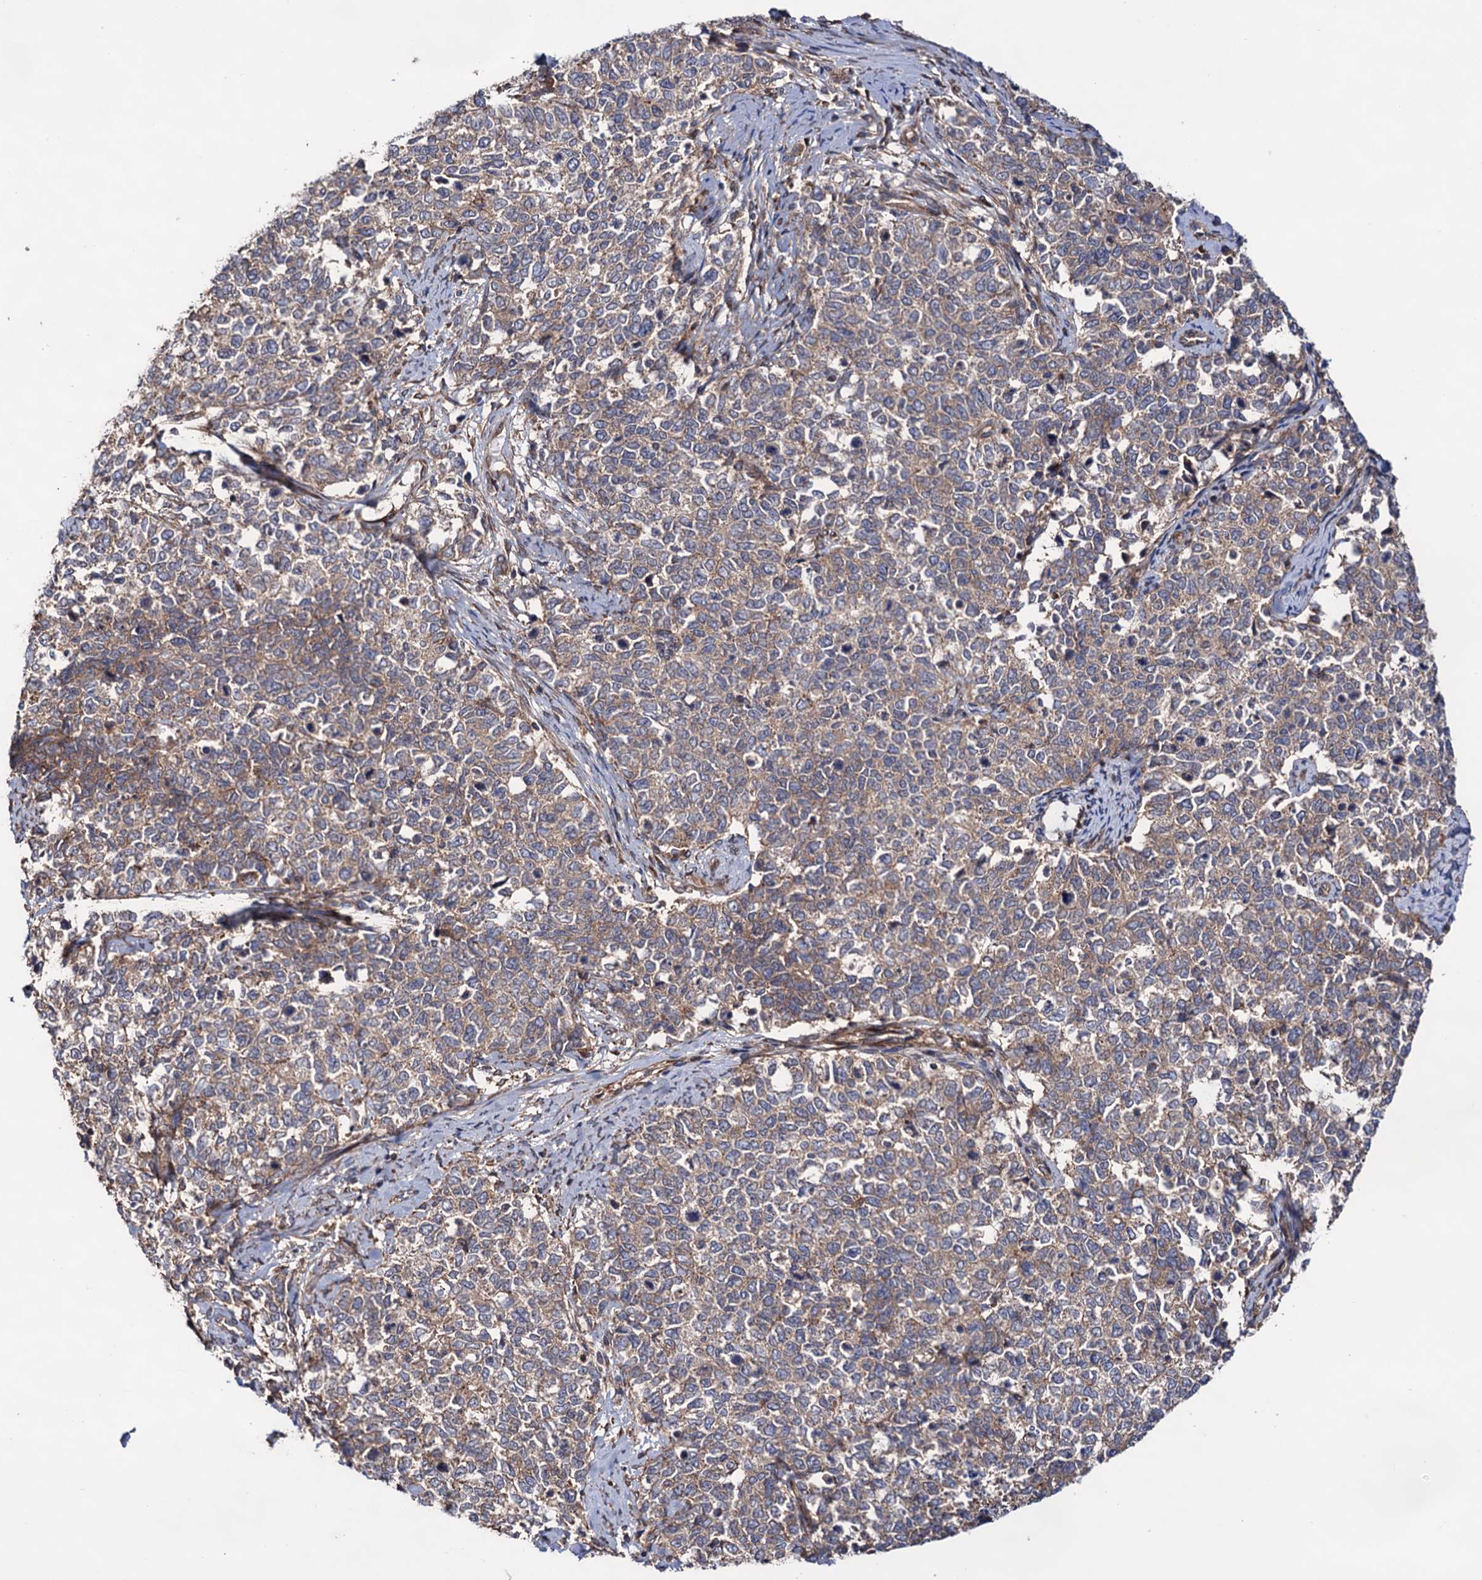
{"staining": {"intensity": "weak", "quantity": "25%-75%", "location": "cytoplasmic/membranous"}, "tissue": "cervical cancer", "cell_type": "Tumor cells", "image_type": "cancer", "snomed": [{"axis": "morphology", "description": "Squamous cell carcinoma, NOS"}, {"axis": "topography", "description": "Cervix"}], "caption": "High-magnification brightfield microscopy of cervical cancer stained with DAB (brown) and counterstained with hematoxylin (blue). tumor cells exhibit weak cytoplasmic/membranous positivity is seen in about25%-75% of cells.", "gene": "FERMT2", "patient": {"sex": "female", "age": 63}}